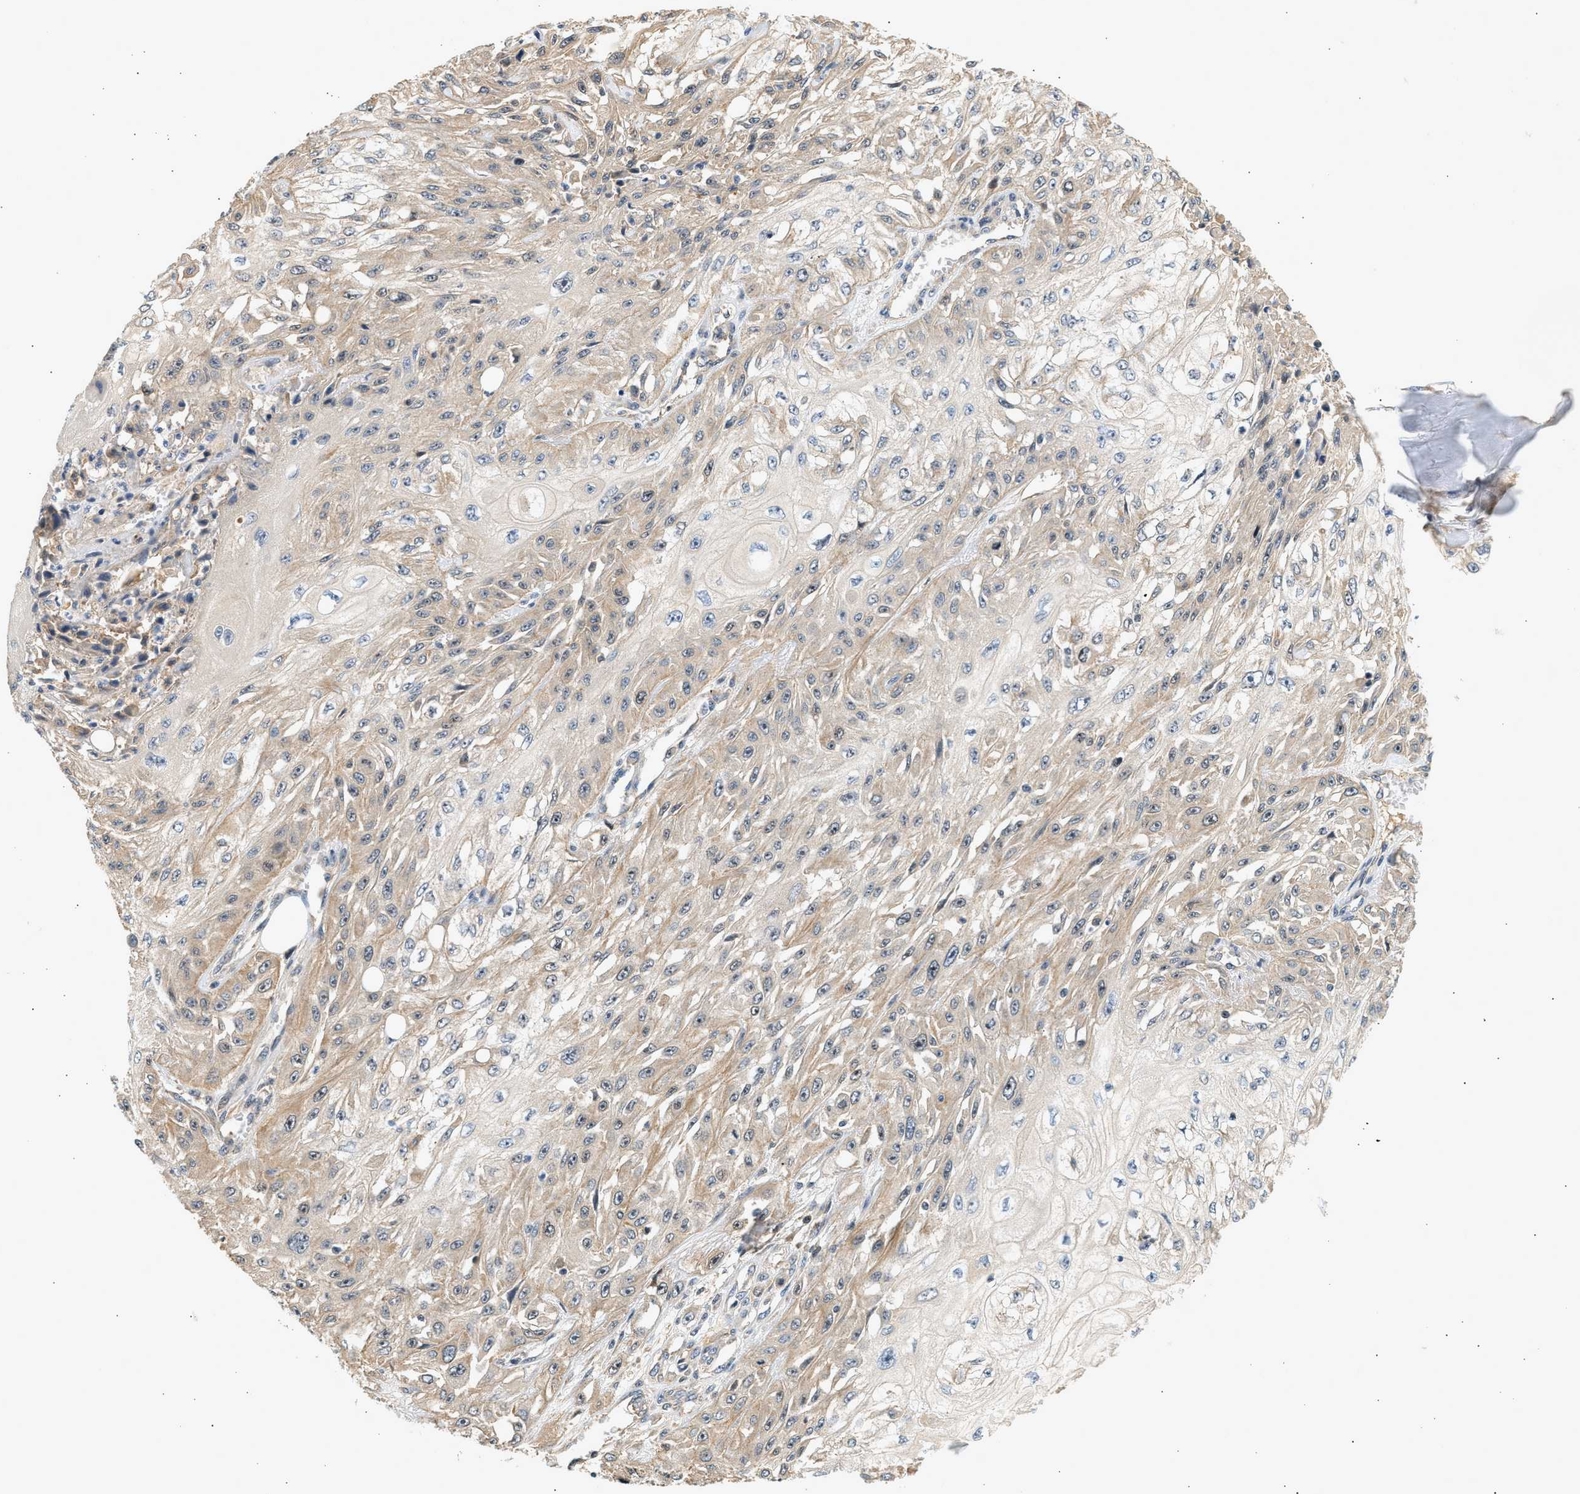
{"staining": {"intensity": "weak", "quantity": ">75%", "location": "cytoplasmic/membranous"}, "tissue": "skin cancer", "cell_type": "Tumor cells", "image_type": "cancer", "snomed": [{"axis": "morphology", "description": "Squamous cell carcinoma, NOS"}, {"axis": "morphology", "description": "Squamous cell carcinoma, metastatic, NOS"}, {"axis": "topography", "description": "Skin"}, {"axis": "topography", "description": "Lymph node"}], "caption": "Skin metastatic squamous cell carcinoma was stained to show a protein in brown. There is low levels of weak cytoplasmic/membranous expression in about >75% of tumor cells.", "gene": "WDR31", "patient": {"sex": "male", "age": 75}}